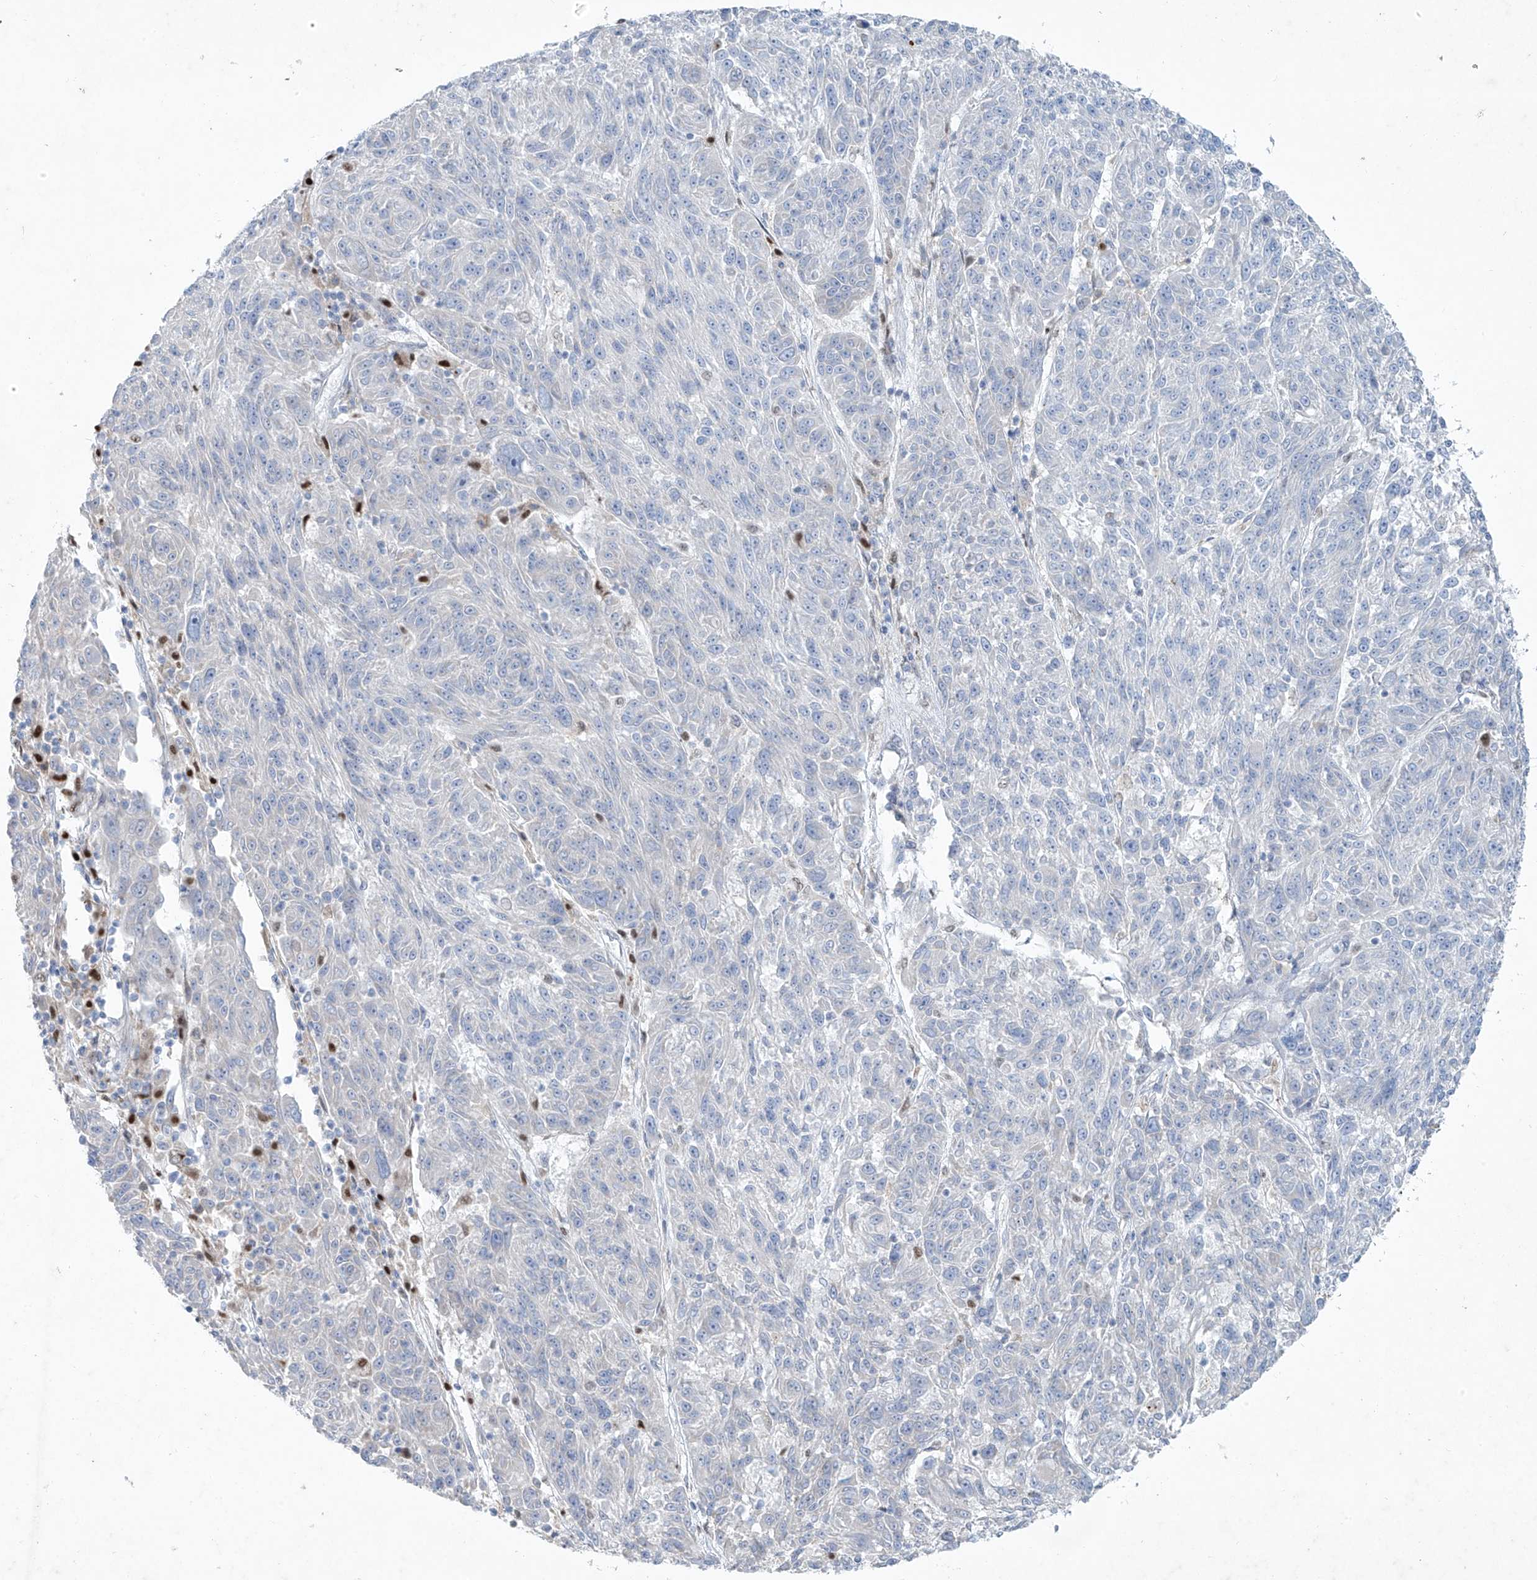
{"staining": {"intensity": "negative", "quantity": "none", "location": "none"}, "tissue": "melanoma", "cell_type": "Tumor cells", "image_type": "cancer", "snomed": [{"axis": "morphology", "description": "Malignant melanoma, NOS"}, {"axis": "topography", "description": "Skin"}], "caption": "Malignant melanoma was stained to show a protein in brown. There is no significant positivity in tumor cells.", "gene": "TUBE1", "patient": {"sex": "male", "age": 53}}